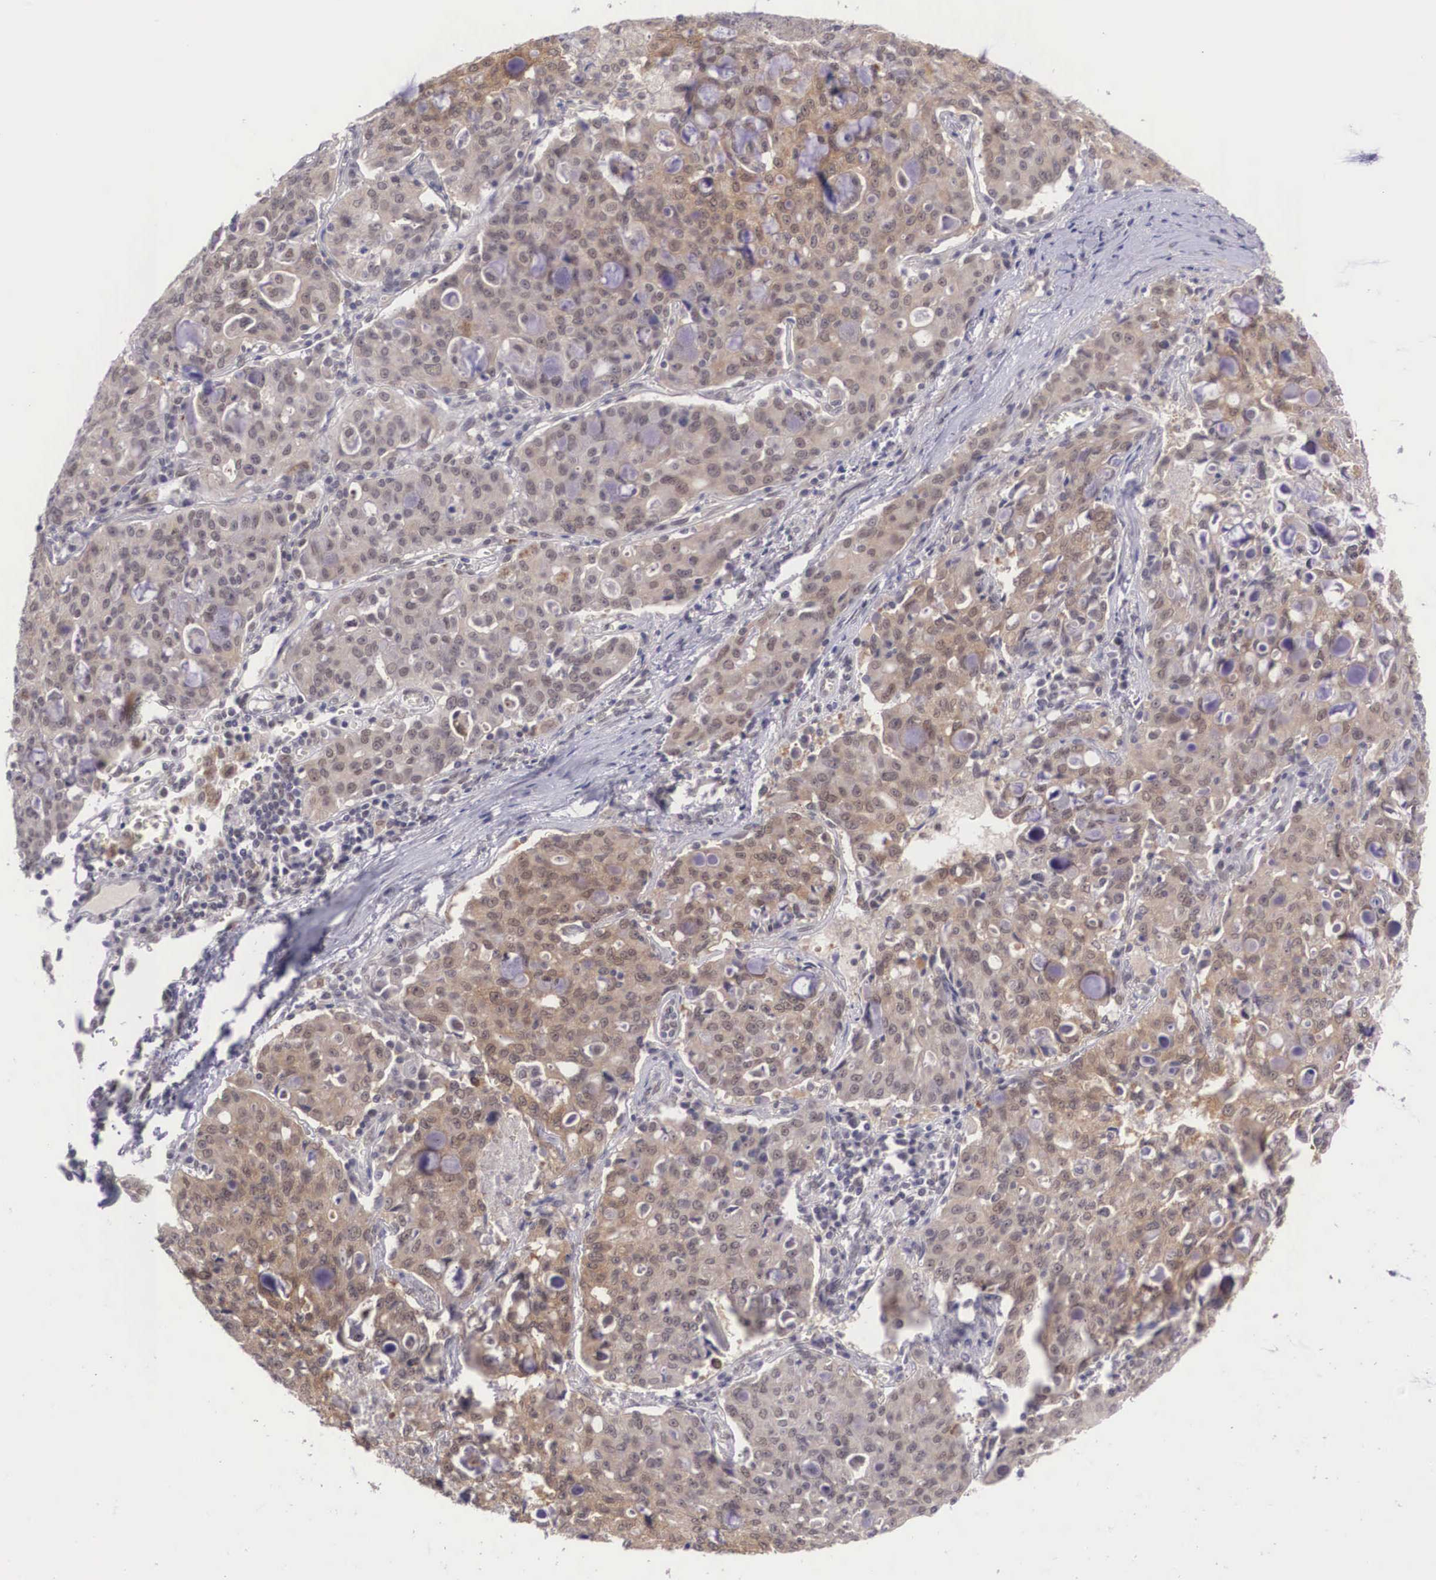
{"staining": {"intensity": "moderate", "quantity": ">75%", "location": "cytoplasmic/membranous,nuclear"}, "tissue": "lung cancer", "cell_type": "Tumor cells", "image_type": "cancer", "snomed": [{"axis": "morphology", "description": "Adenocarcinoma, NOS"}, {"axis": "topography", "description": "Lung"}], "caption": "Lung cancer tissue demonstrates moderate cytoplasmic/membranous and nuclear positivity in about >75% of tumor cells", "gene": "NINL", "patient": {"sex": "female", "age": 44}}